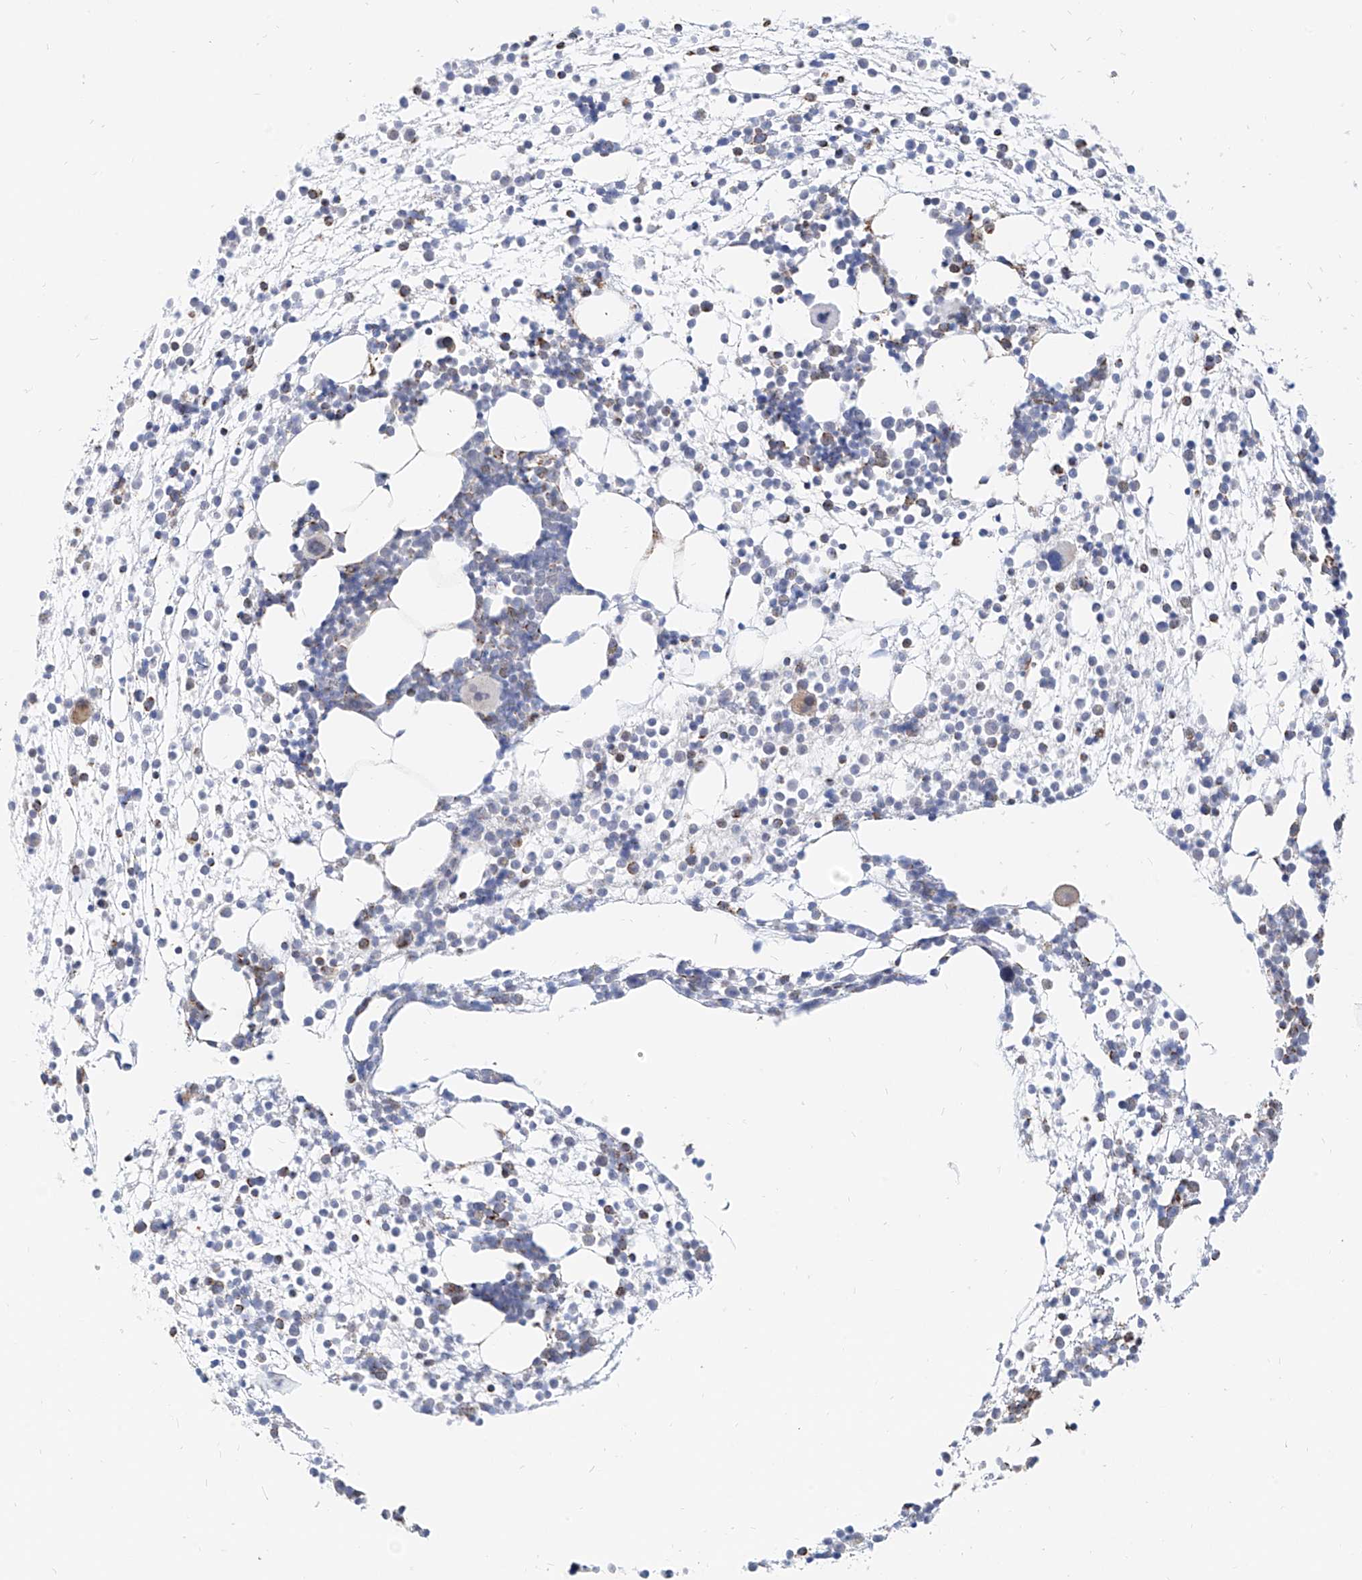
{"staining": {"intensity": "weak", "quantity": "<25%", "location": "cytoplasmic/membranous"}, "tissue": "bone marrow", "cell_type": "Hematopoietic cells", "image_type": "normal", "snomed": [{"axis": "morphology", "description": "Normal tissue, NOS"}, {"axis": "topography", "description": "Bone marrow"}], "caption": "Immunohistochemical staining of unremarkable bone marrow shows no significant positivity in hematopoietic cells. Nuclei are stained in blue.", "gene": "NALCN", "patient": {"sex": "male", "age": 54}}